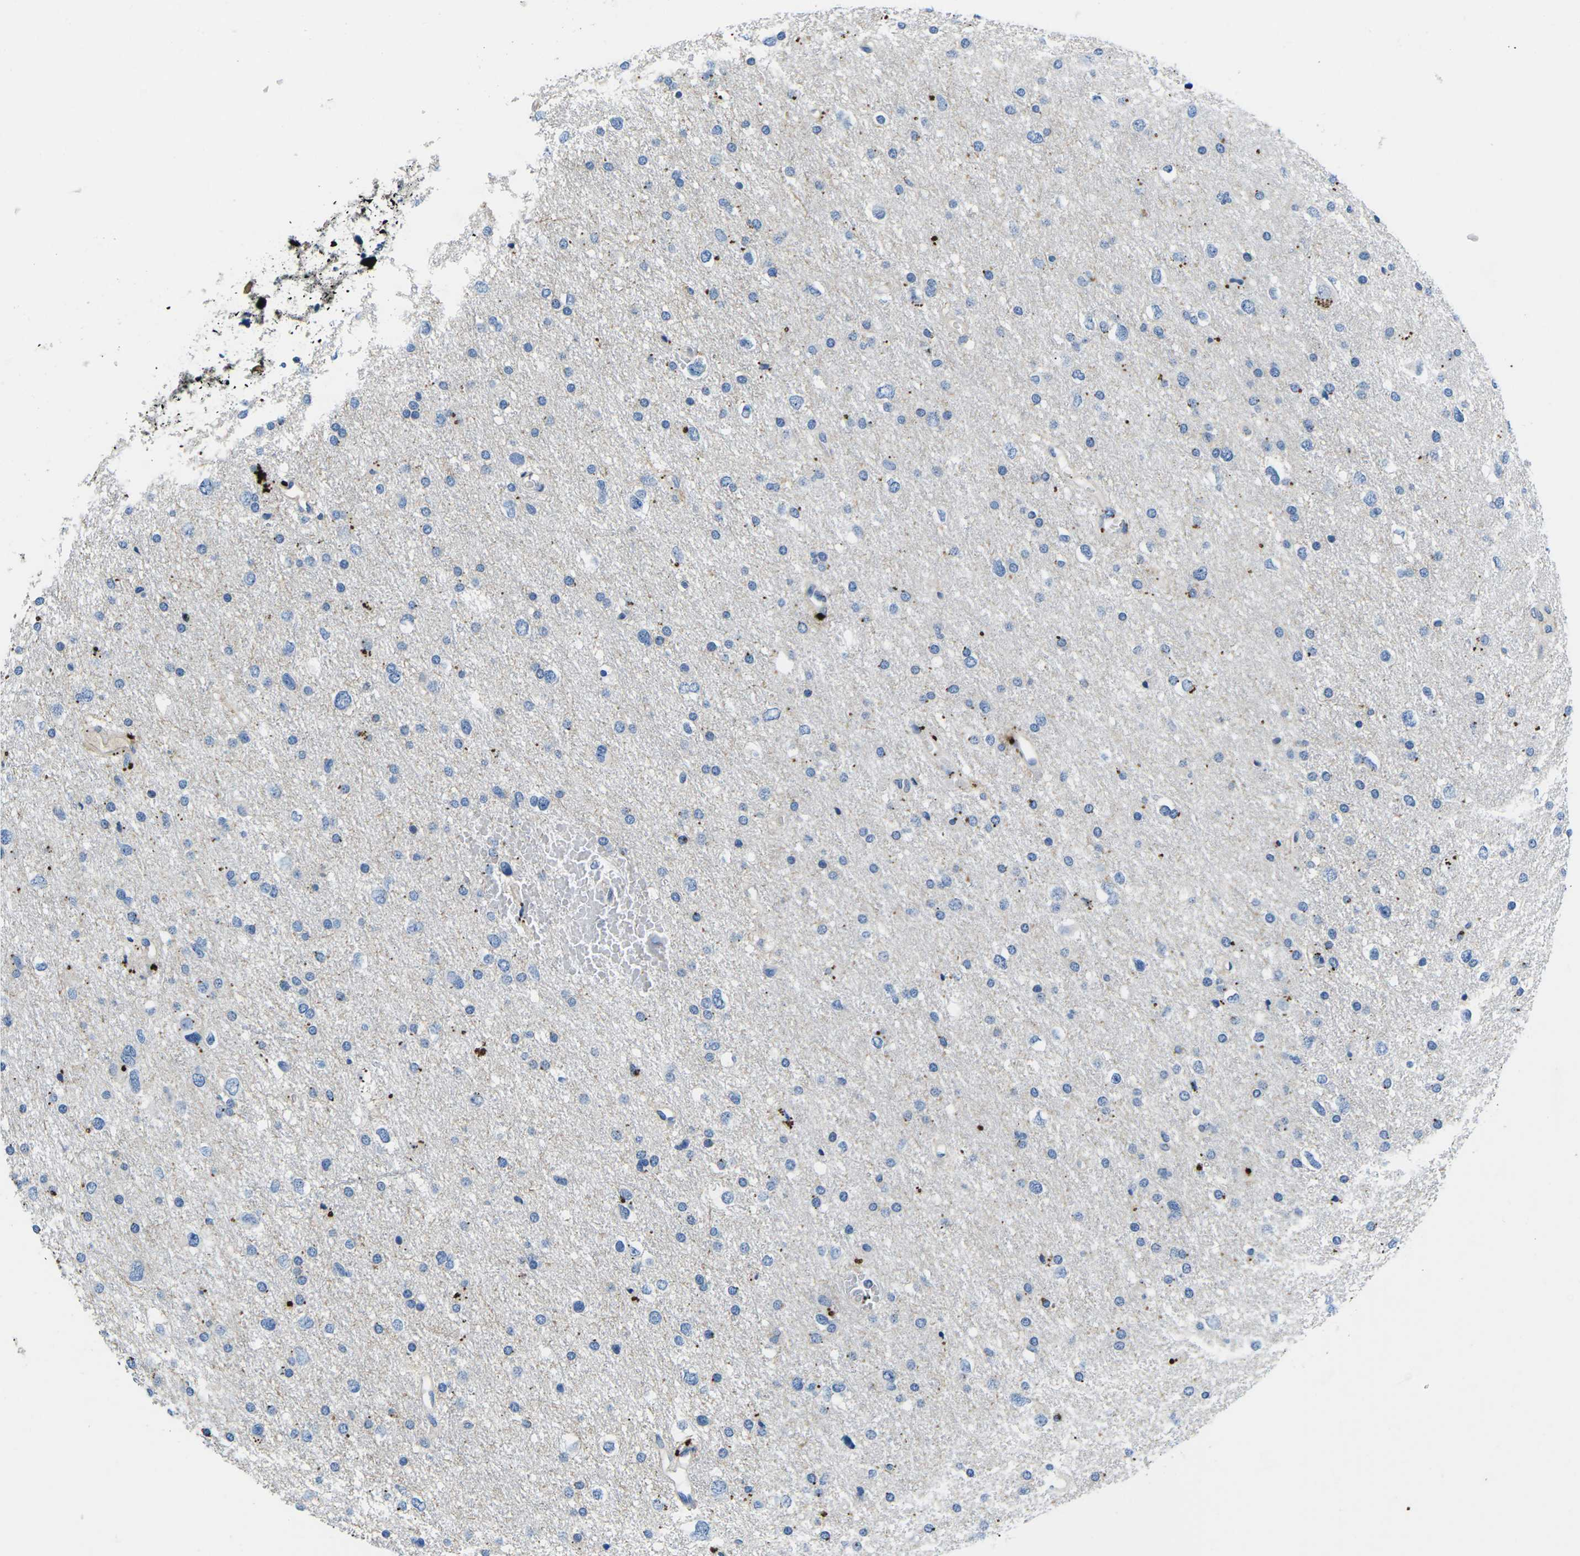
{"staining": {"intensity": "negative", "quantity": "none", "location": "none"}, "tissue": "glioma", "cell_type": "Tumor cells", "image_type": "cancer", "snomed": [{"axis": "morphology", "description": "Glioma, malignant, Low grade"}, {"axis": "topography", "description": "Brain"}], "caption": "Immunohistochemistry (IHC) micrograph of low-grade glioma (malignant) stained for a protein (brown), which demonstrates no positivity in tumor cells.", "gene": "PDCD6IP", "patient": {"sex": "female", "age": 37}}